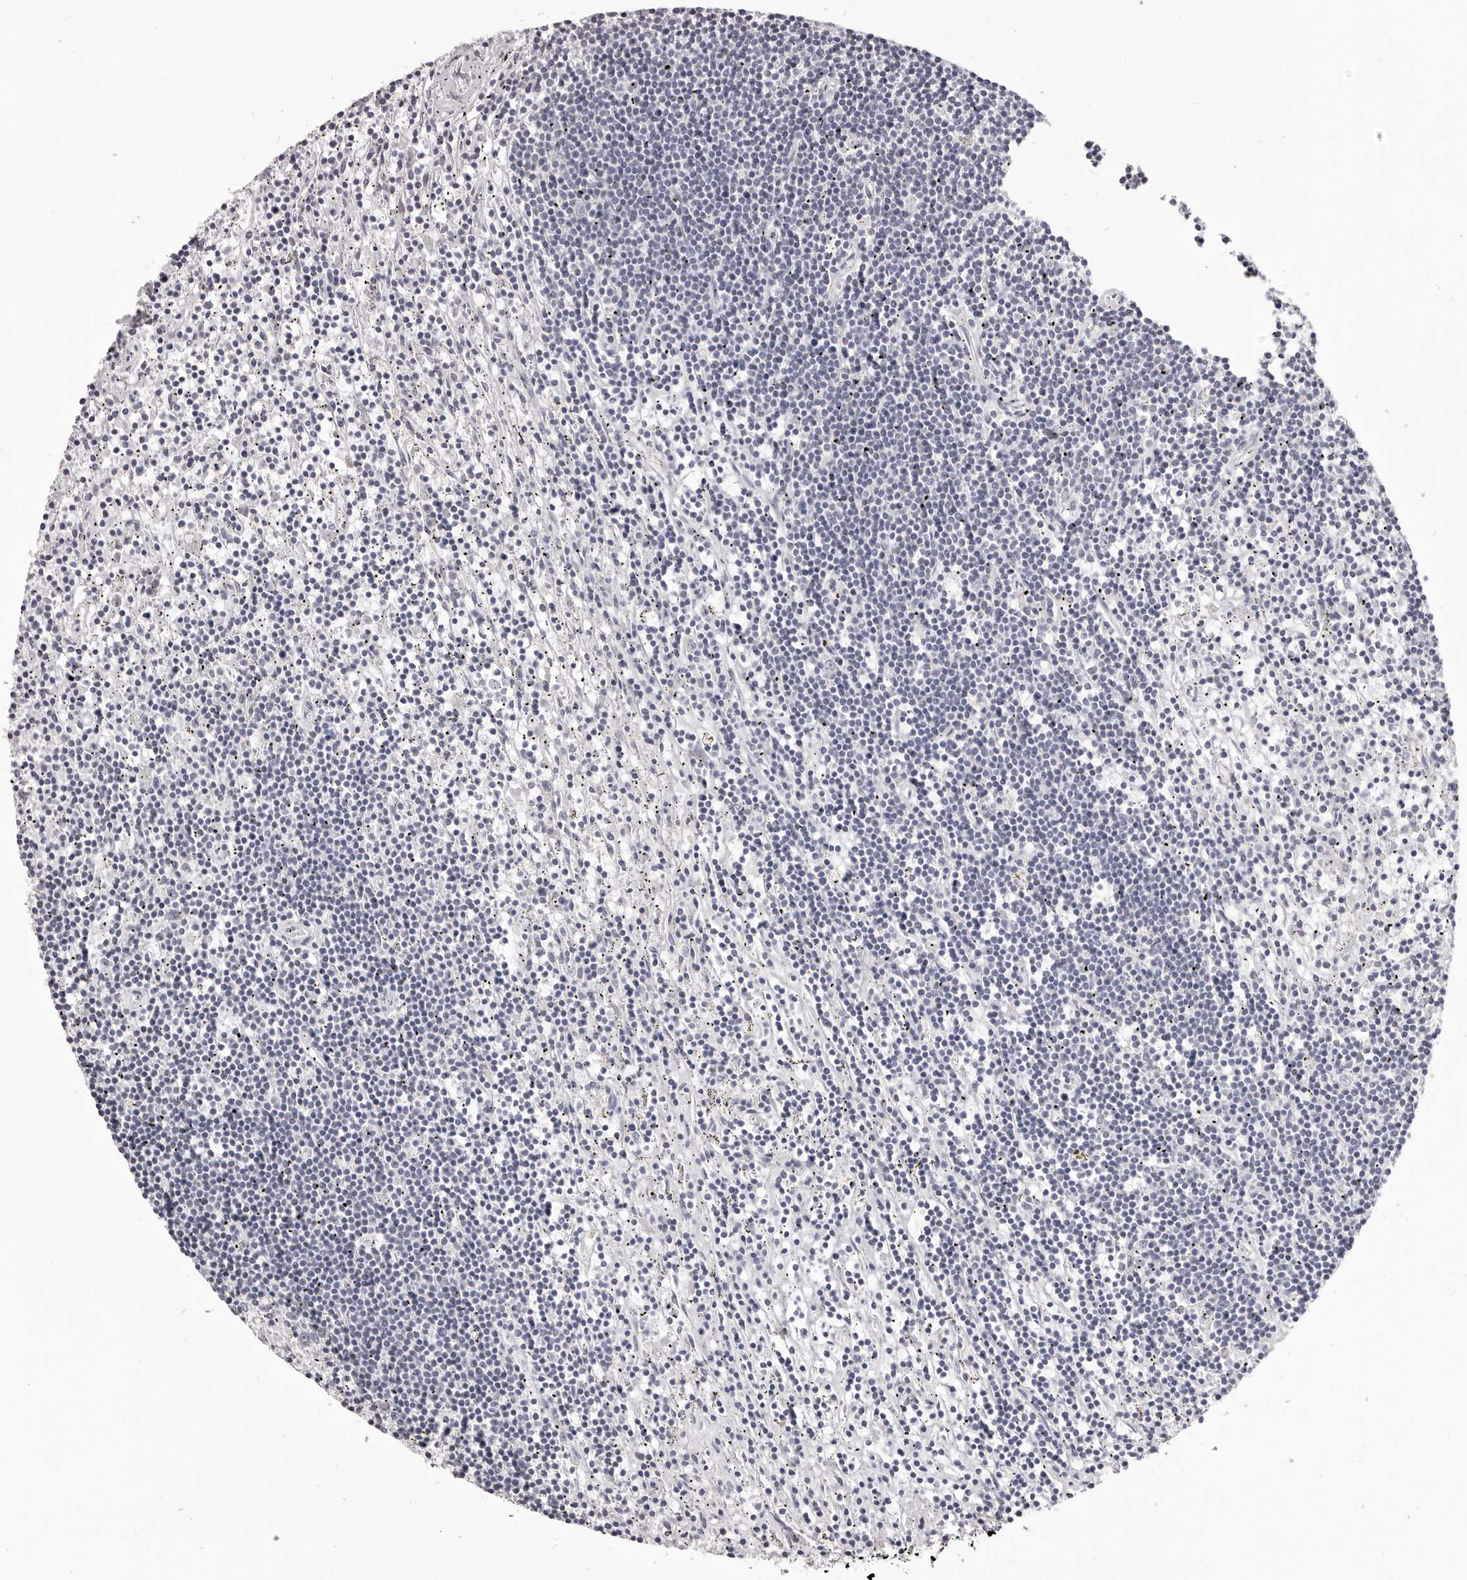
{"staining": {"intensity": "negative", "quantity": "none", "location": "none"}, "tissue": "lymphoma", "cell_type": "Tumor cells", "image_type": "cancer", "snomed": [{"axis": "morphology", "description": "Malignant lymphoma, non-Hodgkin's type, Low grade"}, {"axis": "topography", "description": "Spleen"}], "caption": "Image shows no significant protein positivity in tumor cells of lymphoma. (Brightfield microscopy of DAB immunohistochemistry at high magnification).", "gene": "PRMT2", "patient": {"sex": "male", "age": 76}}